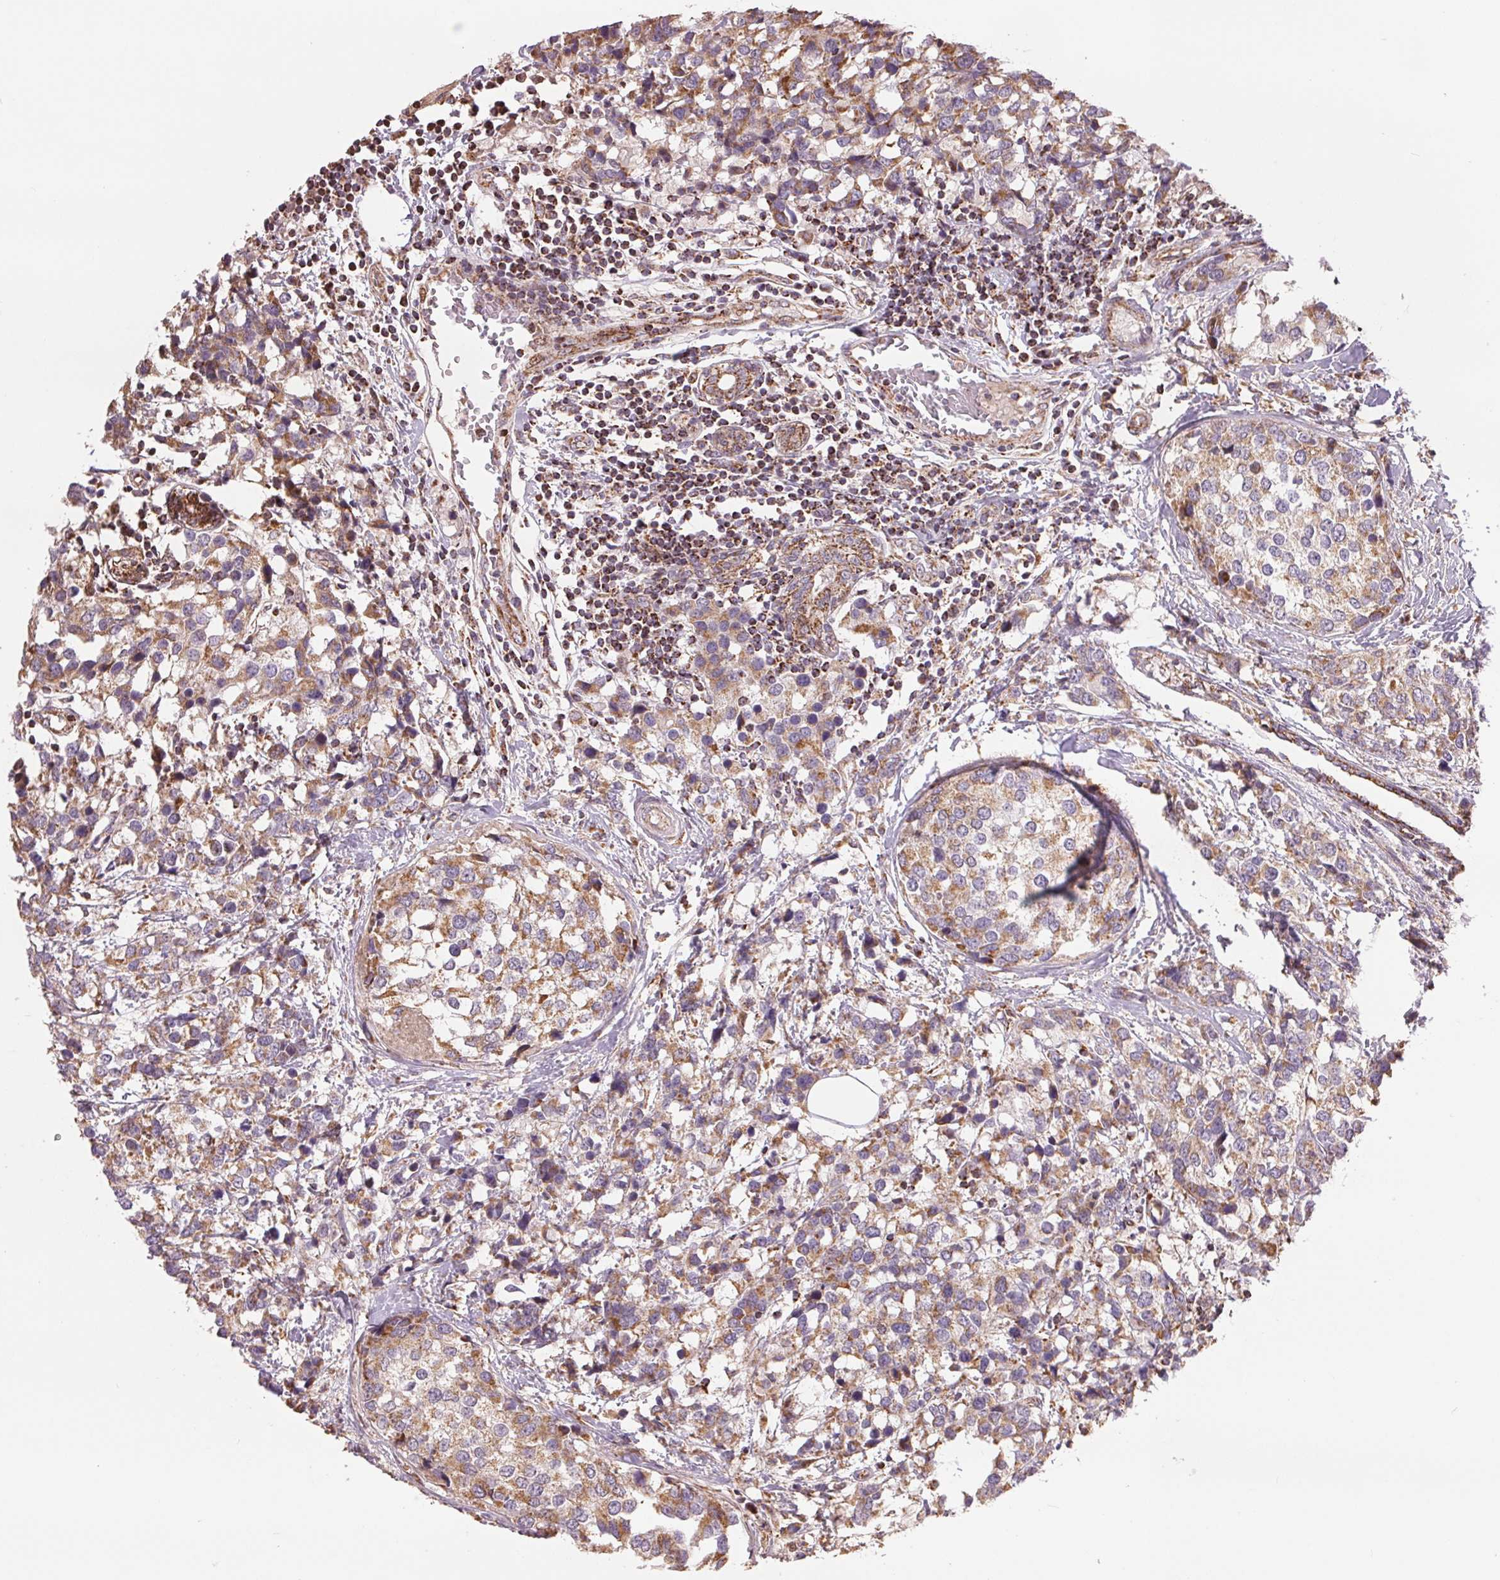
{"staining": {"intensity": "weak", "quantity": ">75%", "location": "cytoplasmic/membranous"}, "tissue": "breast cancer", "cell_type": "Tumor cells", "image_type": "cancer", "snomed": [{"axis": "morphology", "description": "Lobular carcinoma"}, {"axis": "topography", "description": "Breast"}], "caption": "Protein expression analysis of human breast cancer reveals weak cytoplasmic/membranous staining in approximately >75% of tumor cells.", "gene": "DGUOK", "patient": {"sex": "female", "age": 59}}